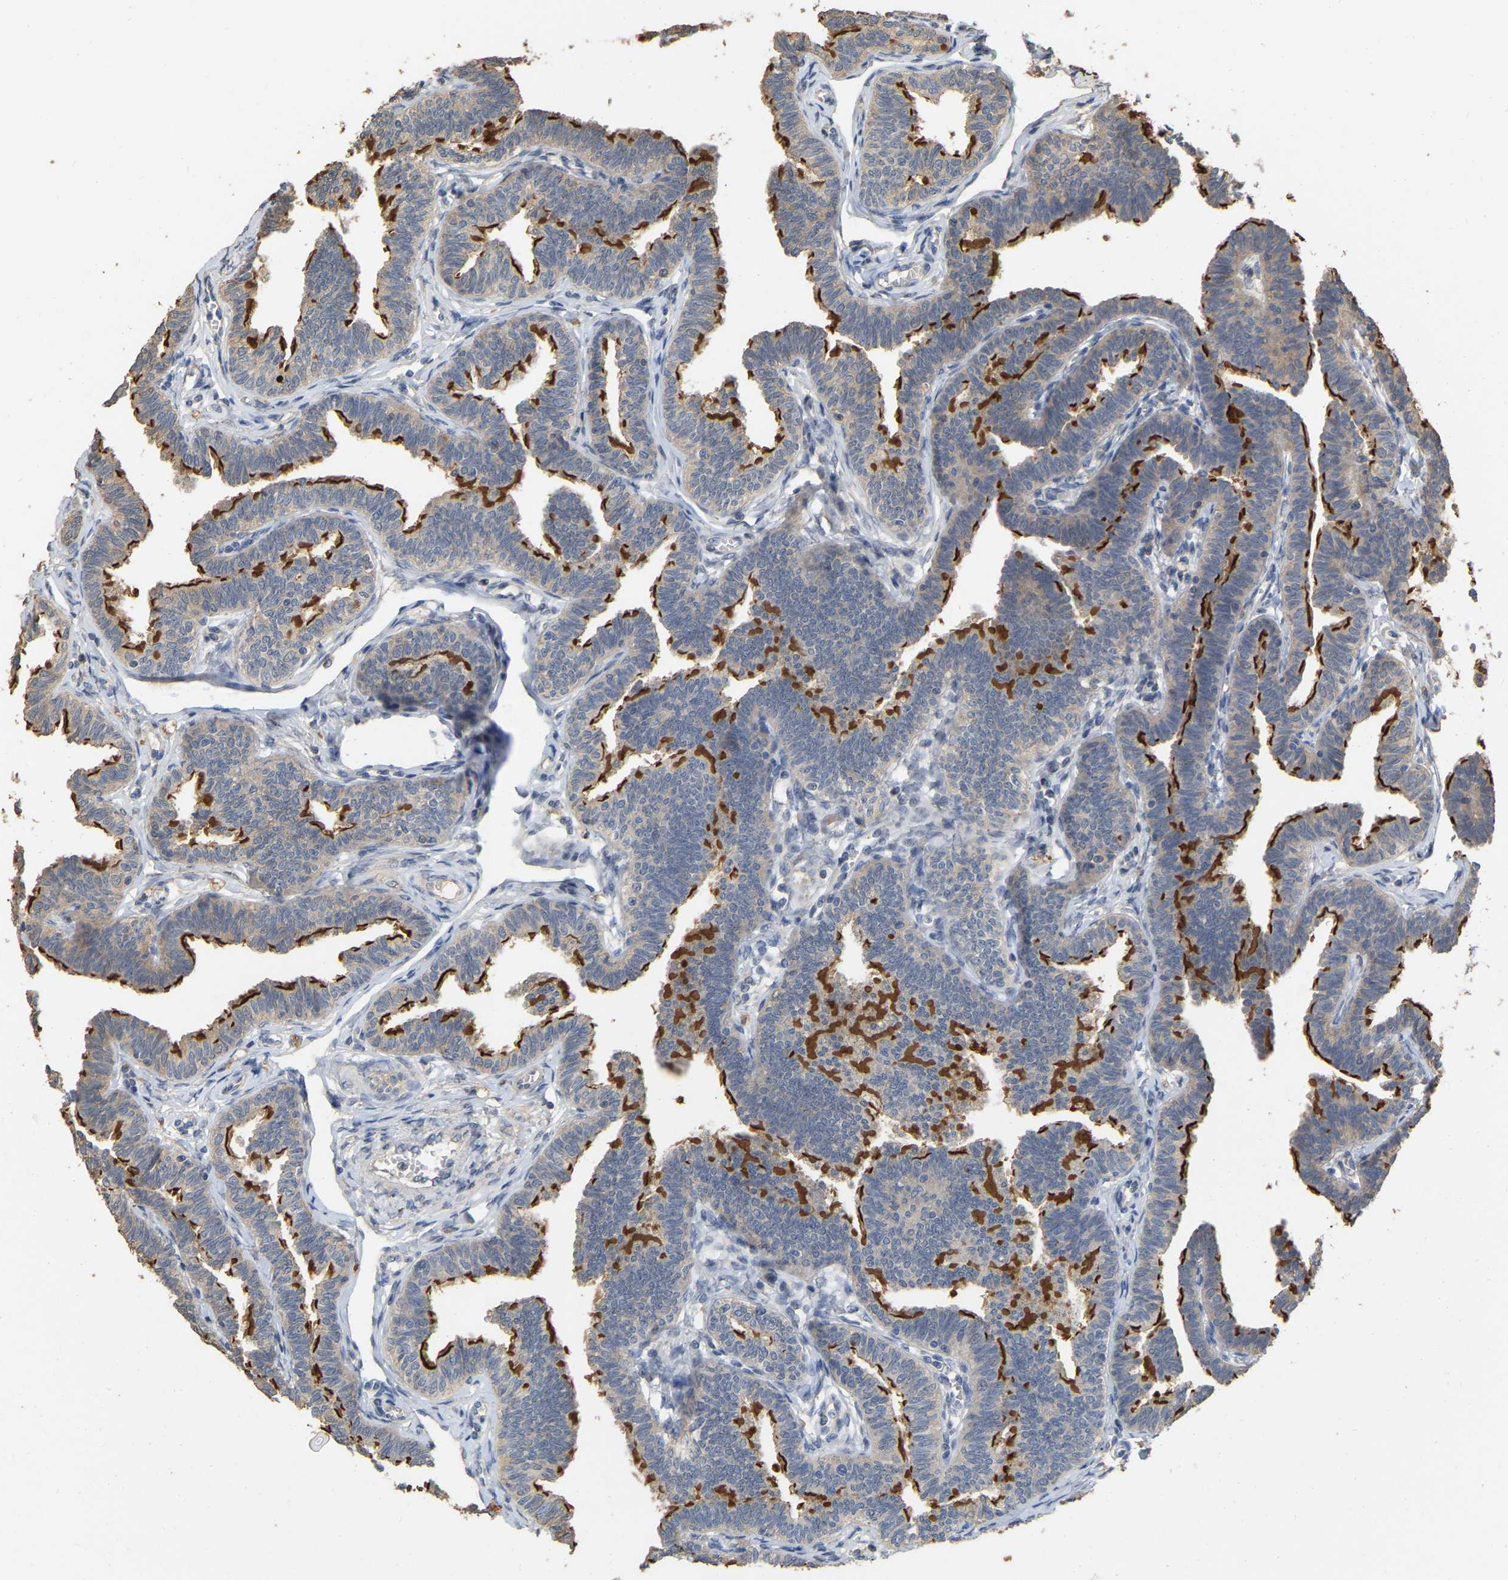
{"staining": {"intensity": "strong", "quantity": ">75%", "location": "cytoplasmic/membranous"}, "tissue": "fallopian tube", "cell_type": "Glandular cells", "image_type": "normal", "snomed": [{"axis": "morphology", "description": "Normal tissue, NOS"}, {"axis": "topography", "description": "Fallopian tube"}, {"axis": "topography", "description": "Ovary"}], "caption": "Fallopian tube stained with IHC exhibits strong cytoplasmic/membranous staining in approximately >75% of glandular cells.", "gene": "NCS1", "patient": {"sex": "female", "age": 23}}